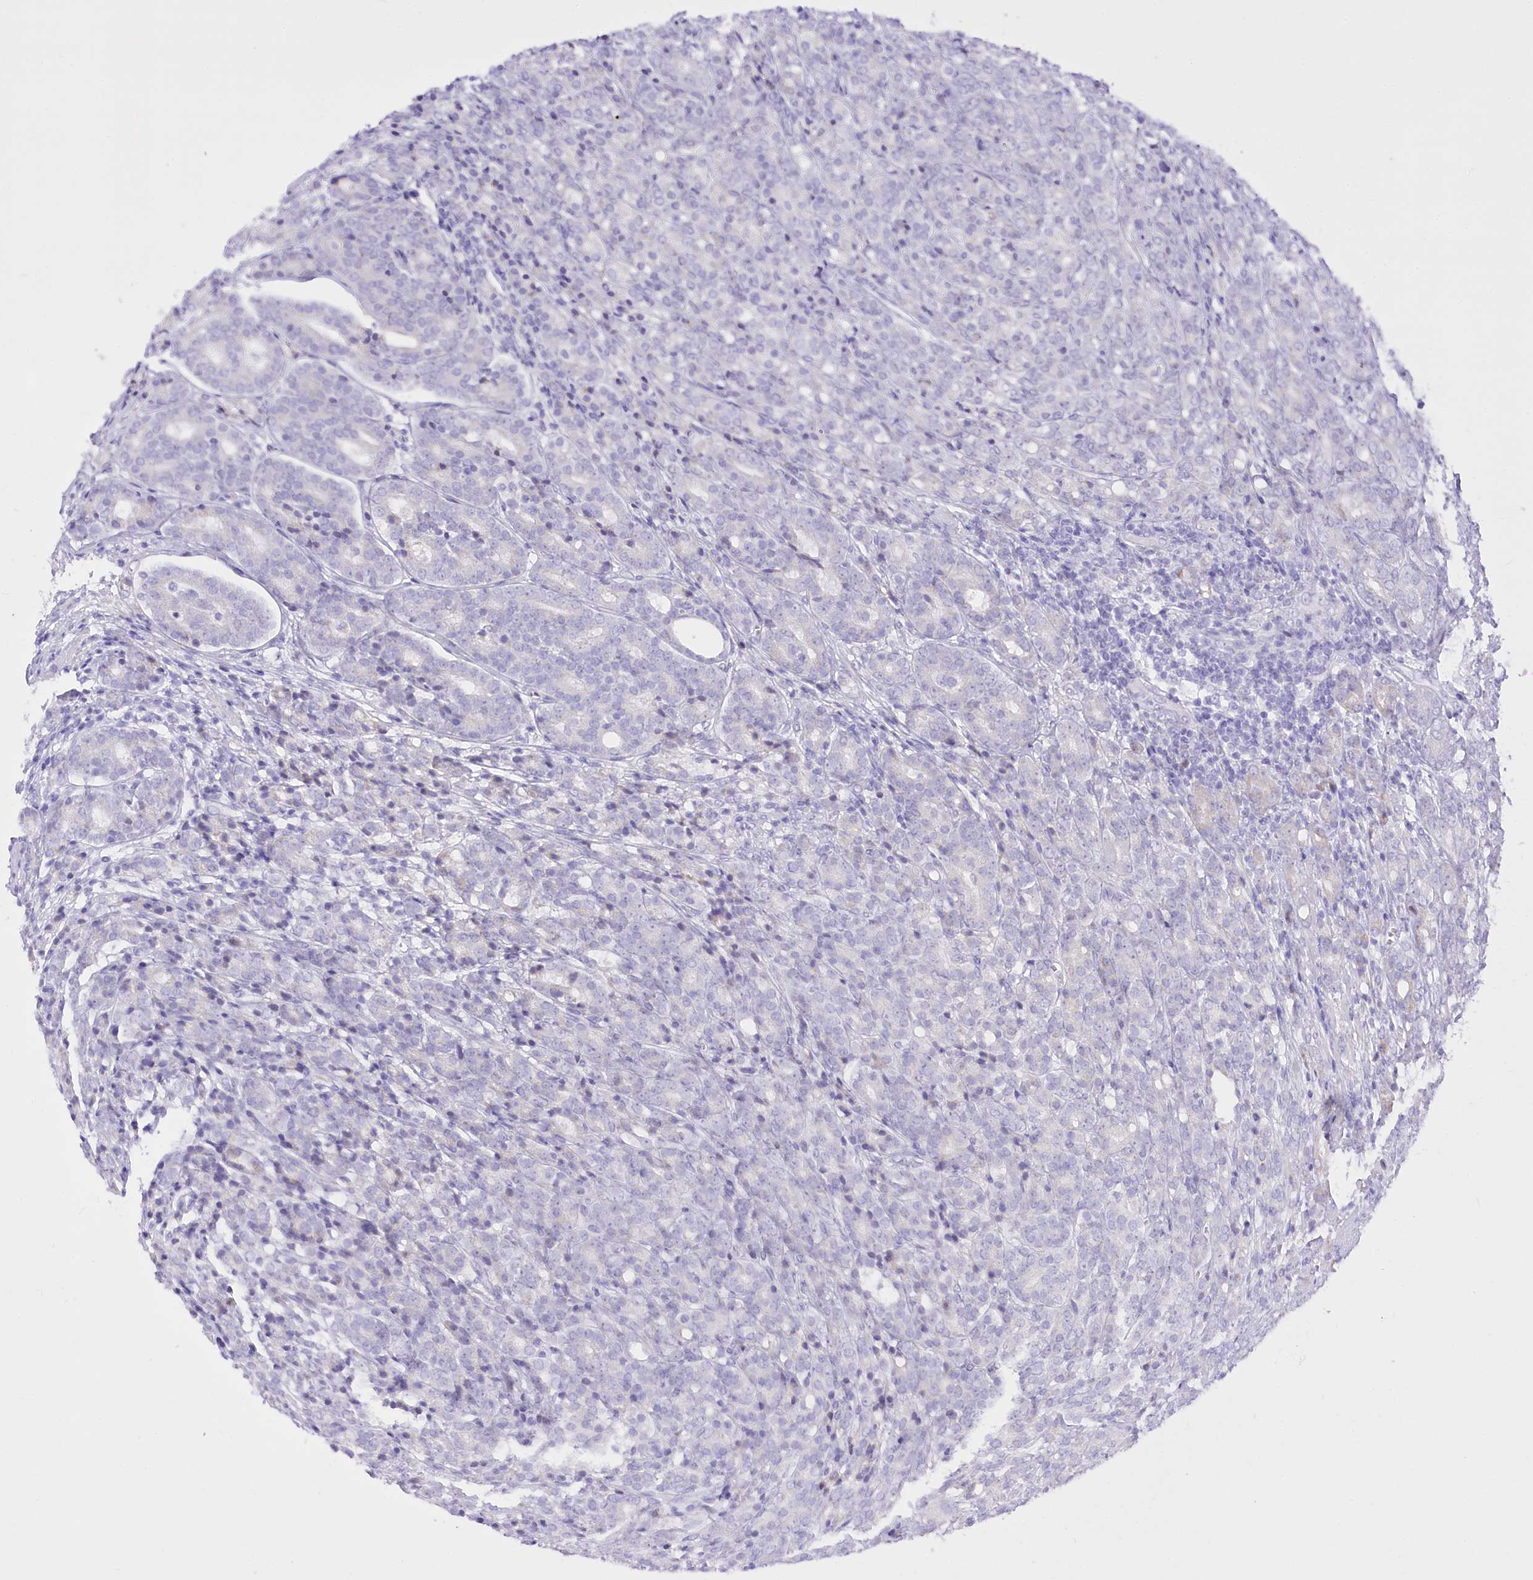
{"staining": {"intensity": "negative", "quantity": "none", "location": "none"}, "tissue": "prostate cancer", "cell_type": "Tumor cells", "image_type": "cancer", "snomed": [{"axis": "morphology", "description": "Adenocarcinoma, High grade"}, {"axis": "topography", "description": "Prostate"}], "caption": "Prostate high-grade adenocarcinoma was stained to show a protein in brown. There is no significant staining in tumor cells.", "gene": "BEND7", "patient": {"sex": "male", "age": 62}}